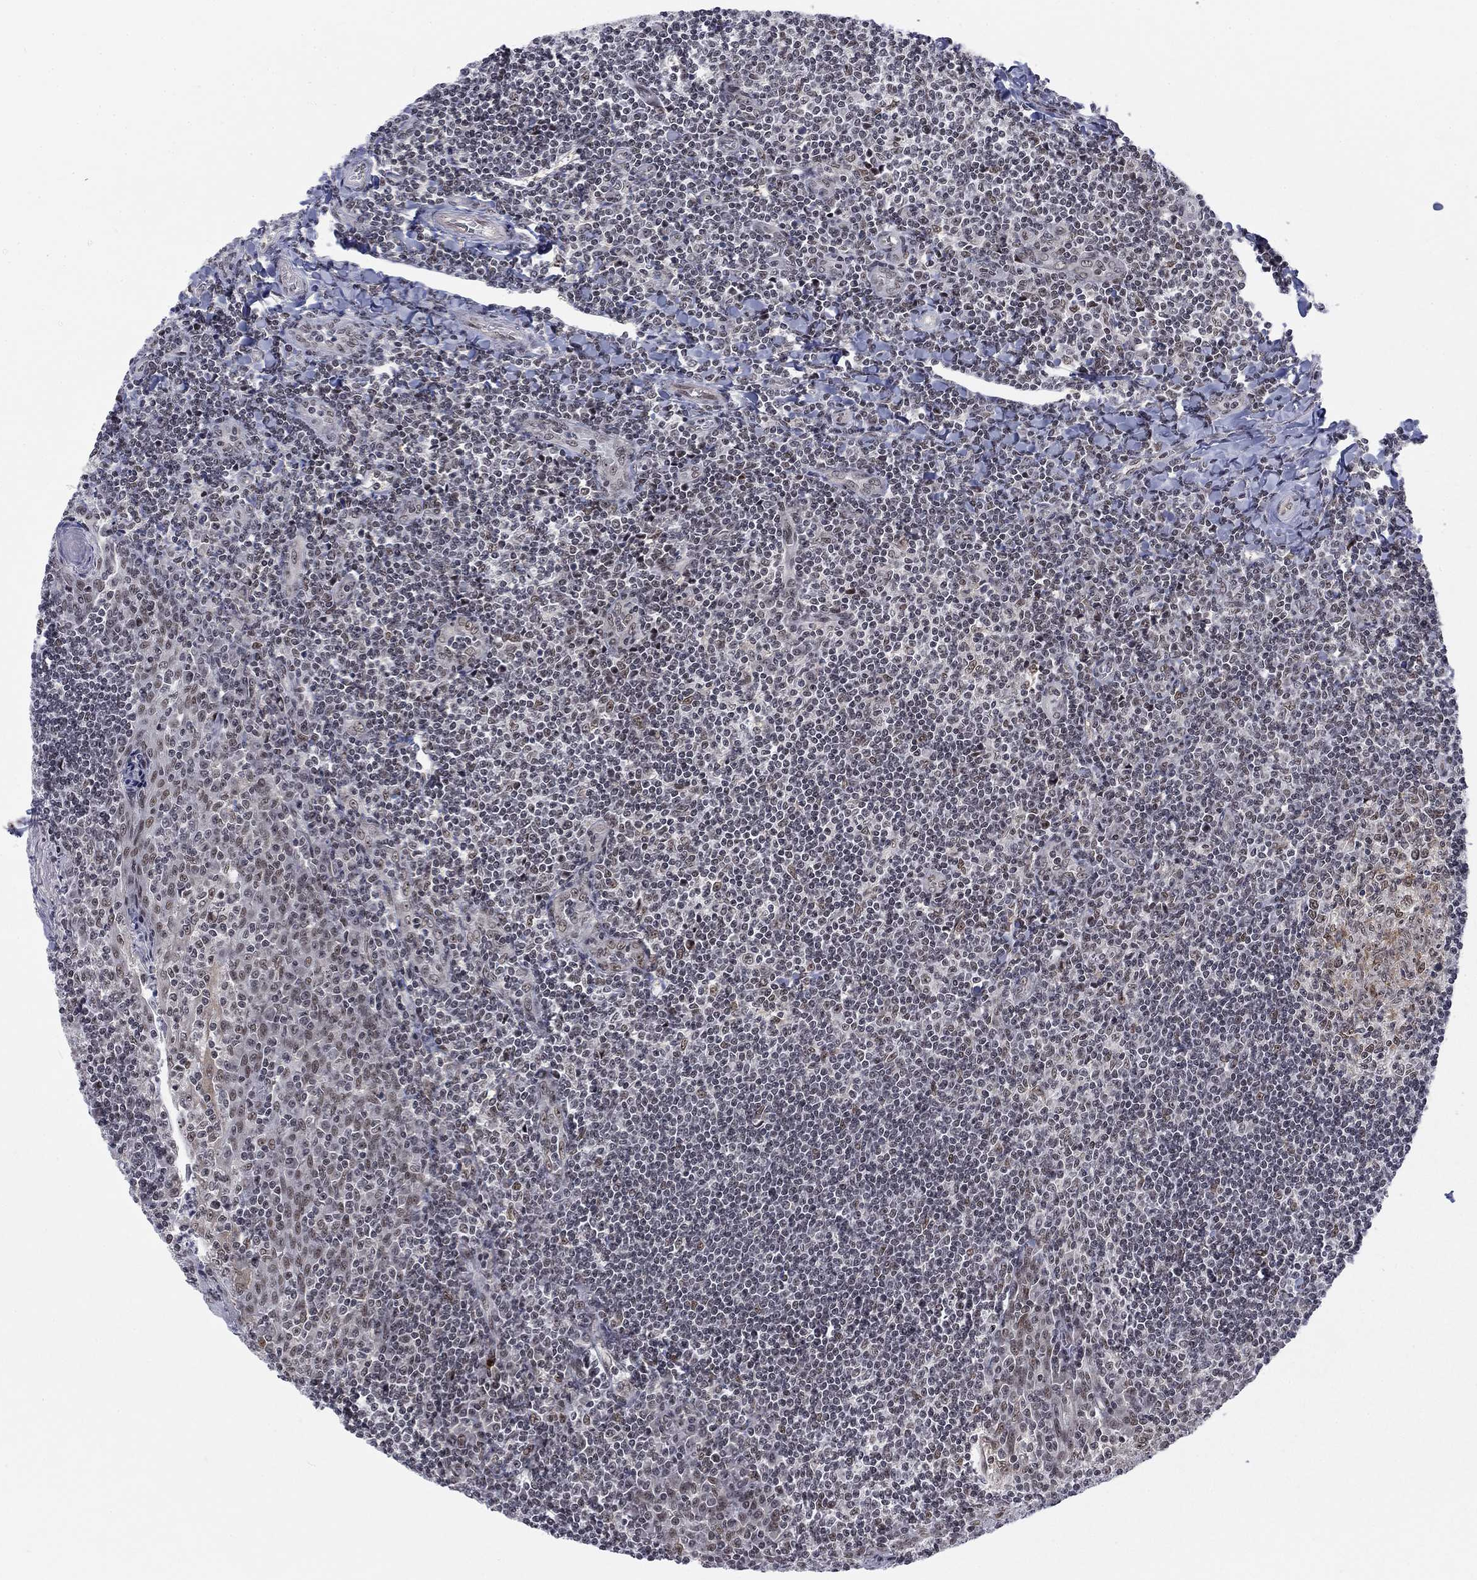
{"staining": {"intensity": "moderate", "quantity": "<25%", "location": "nuclear"}, "tissue": "tonsil", "cell_type": "Germinal center cells", "image_type": "normal", "snomed": [{"axis": "morphology", "description": "Normal tissue, NOS"}, {"axis": "topography", "description": "Tonsil"}], "caption": "Moderate nuclear positivity is identified in about <25% of germinal center cells in normal tonsil.", "gene": "FYTTD1", "patient": {"sex": "female", "age": 12}}